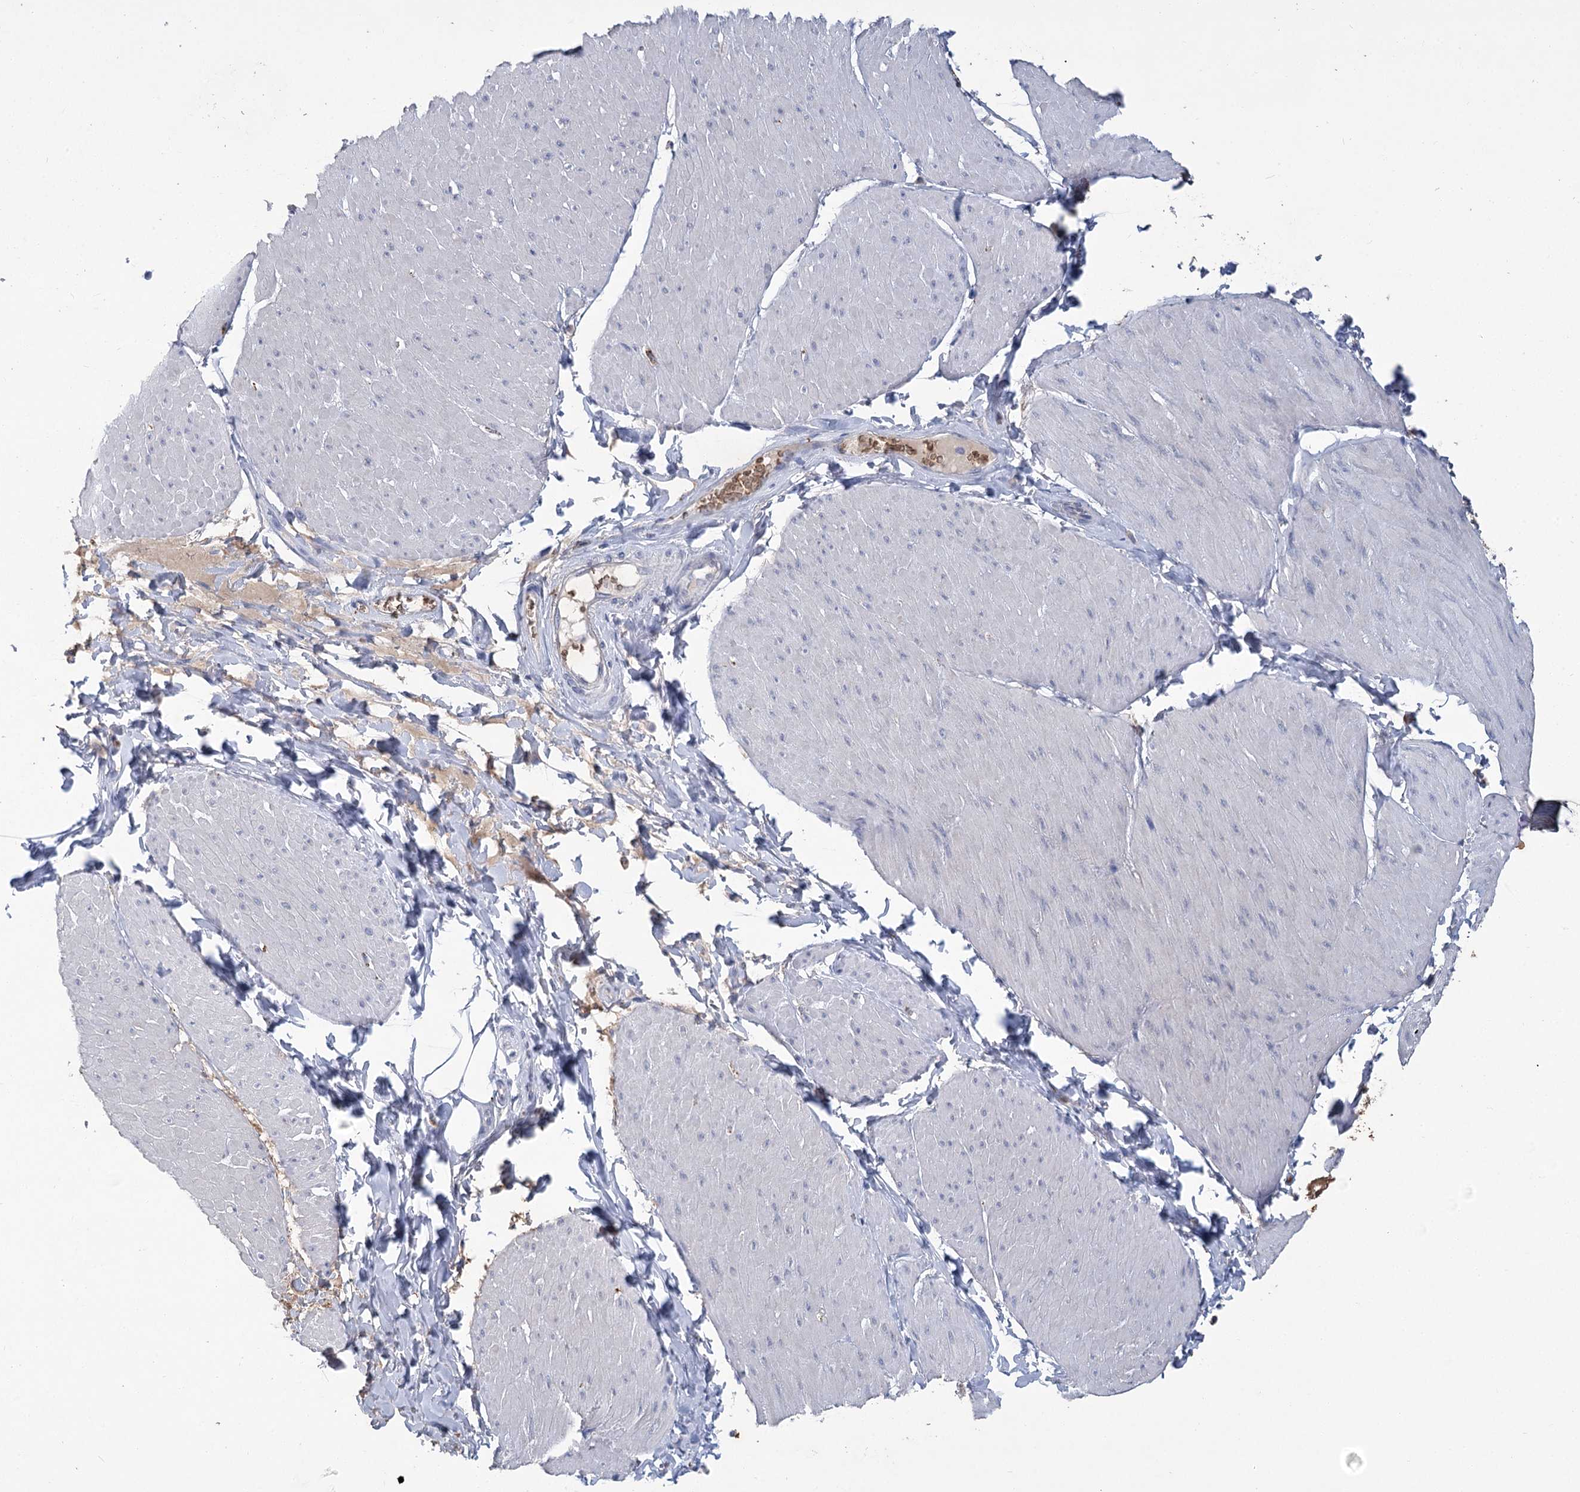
{"staining": {"intensity": "negative", "quantity": "none", "location": "none"}, "tissue": "smooth muscle", "cell_type": "Smooth muscle cells", "image_type": "normal", "snomed": [{"axis": "morphology", "description": "Urothelial carcinoma, High grade"}, {"axis": "topography", "description": "Urinary bladder"}], "caption": "Smooth muscle cells show no significant protein expression in benign smooth muscle.", "gene": "HBA1", "patient": {"sex": "male", "age": 46}}